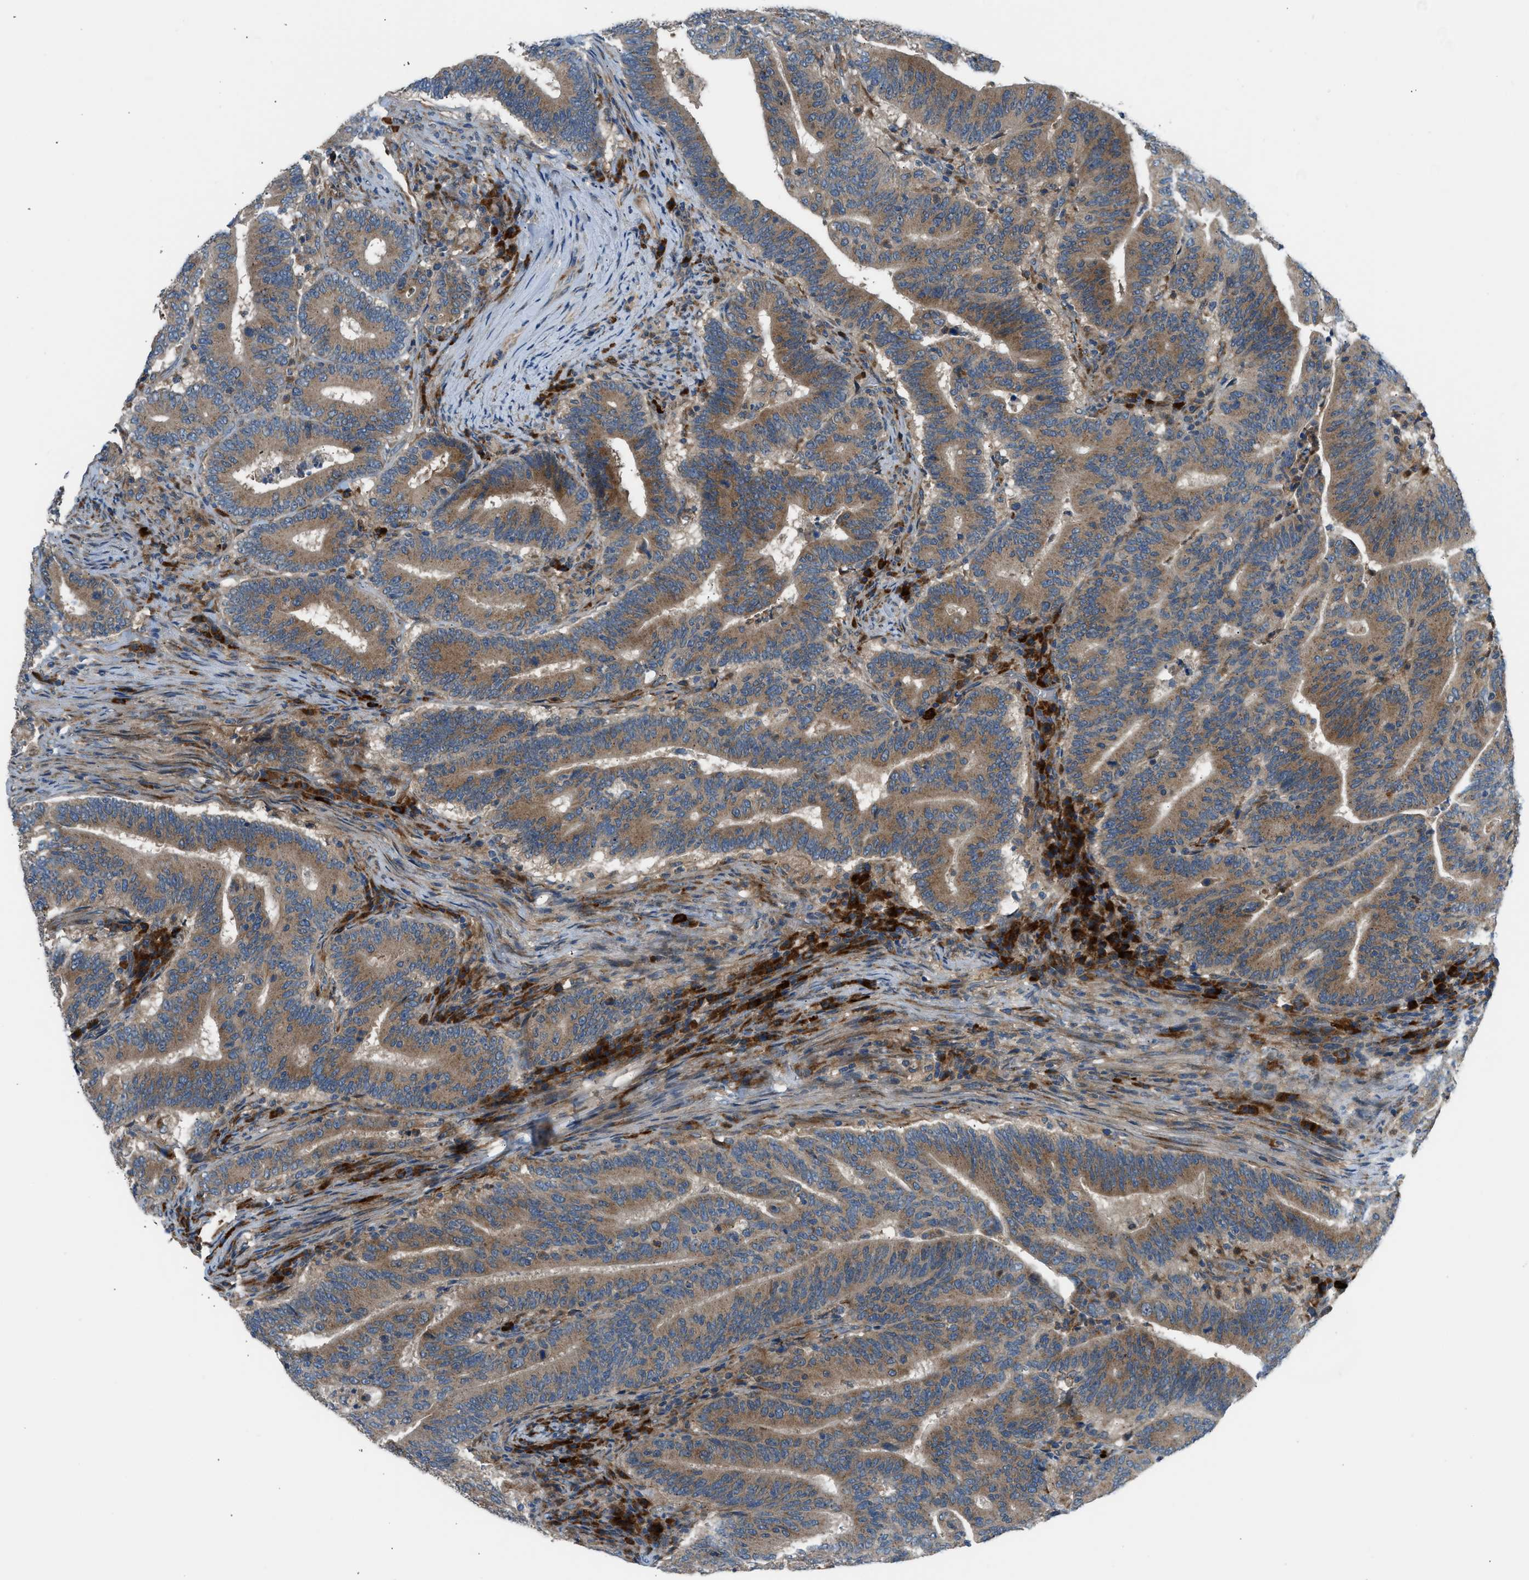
{"staining": {"intensity": "moderate", "quantity": ">75%", "location": "cytoplasmic/membranous"}, "tissue": "colorectal cancer", "cell_type": "Tumor cells", "image_type": "cancer", "snomed": [{"axis": "morphology", "description": "Adenocarcinoma, NOS"}, {"axis": "topography", "description": "Colon"}], "caption": "Colorectal cancer stained for a protein (brown) shows moderate cytoplasmic/membranous positive staining in about >75% of tumor cells.", "gene": "EDARADD", "patient": {"sex": "female", "age": 66}}